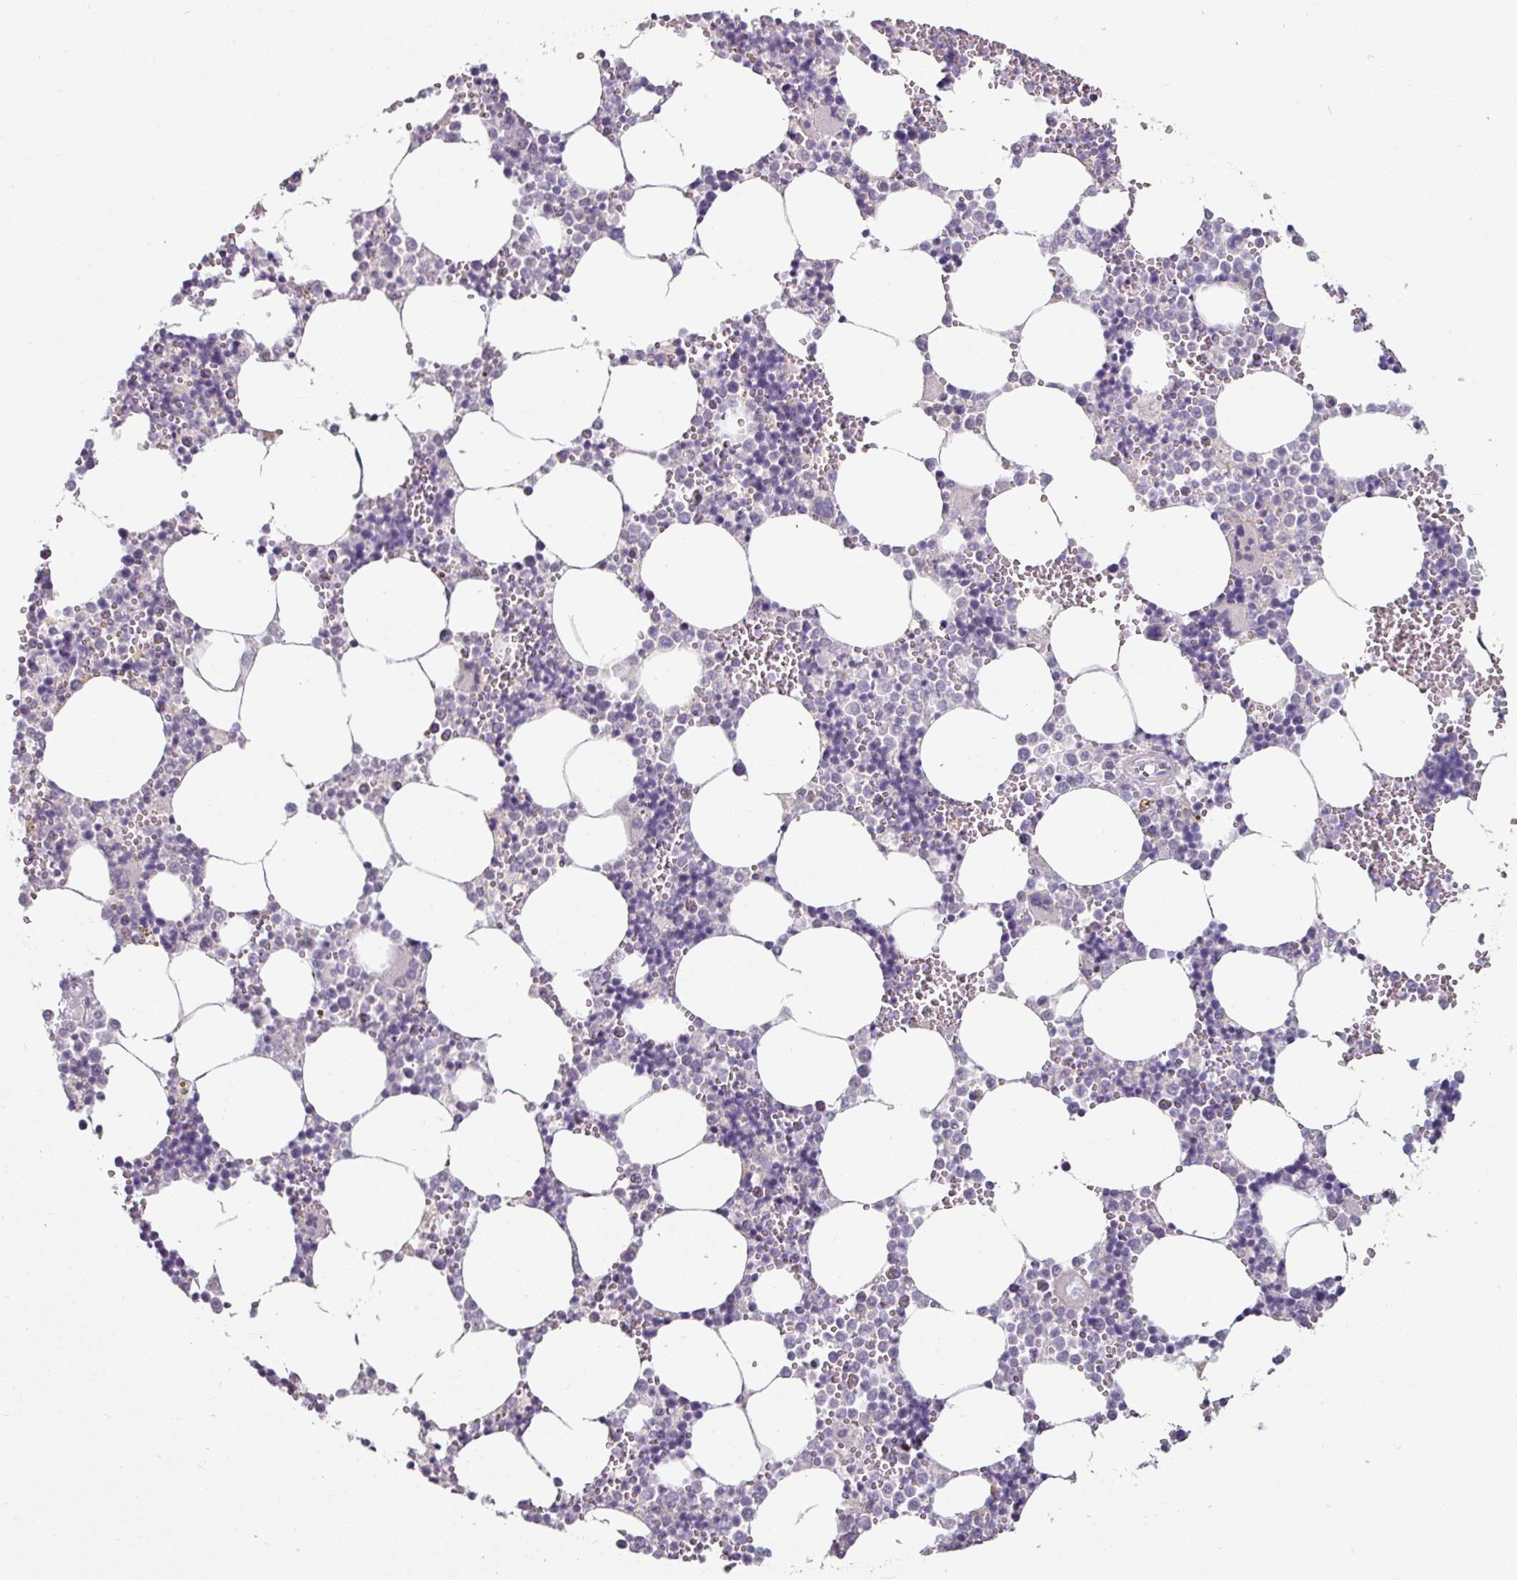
{"staining": {"intensity": "negative", "quantity": "none", "location": "none"}, "tissue": "bone marrow", "cell_type": "Hematopoietic cells", "image_type": "normal", "snomed": [{"axis": "morphology", "description": "Normal tissue, NOS"}, {"axis": "topography", "description": "Bone marrow"}], "caption": "Immunohistochemistry micrograph of benign bone marrow: human bone marrow stained with DAB exhibits no significant protein staining in hematopoietic cells.", "gene": "MTMR14", "patient": {"sex": "male", "age": 54}}